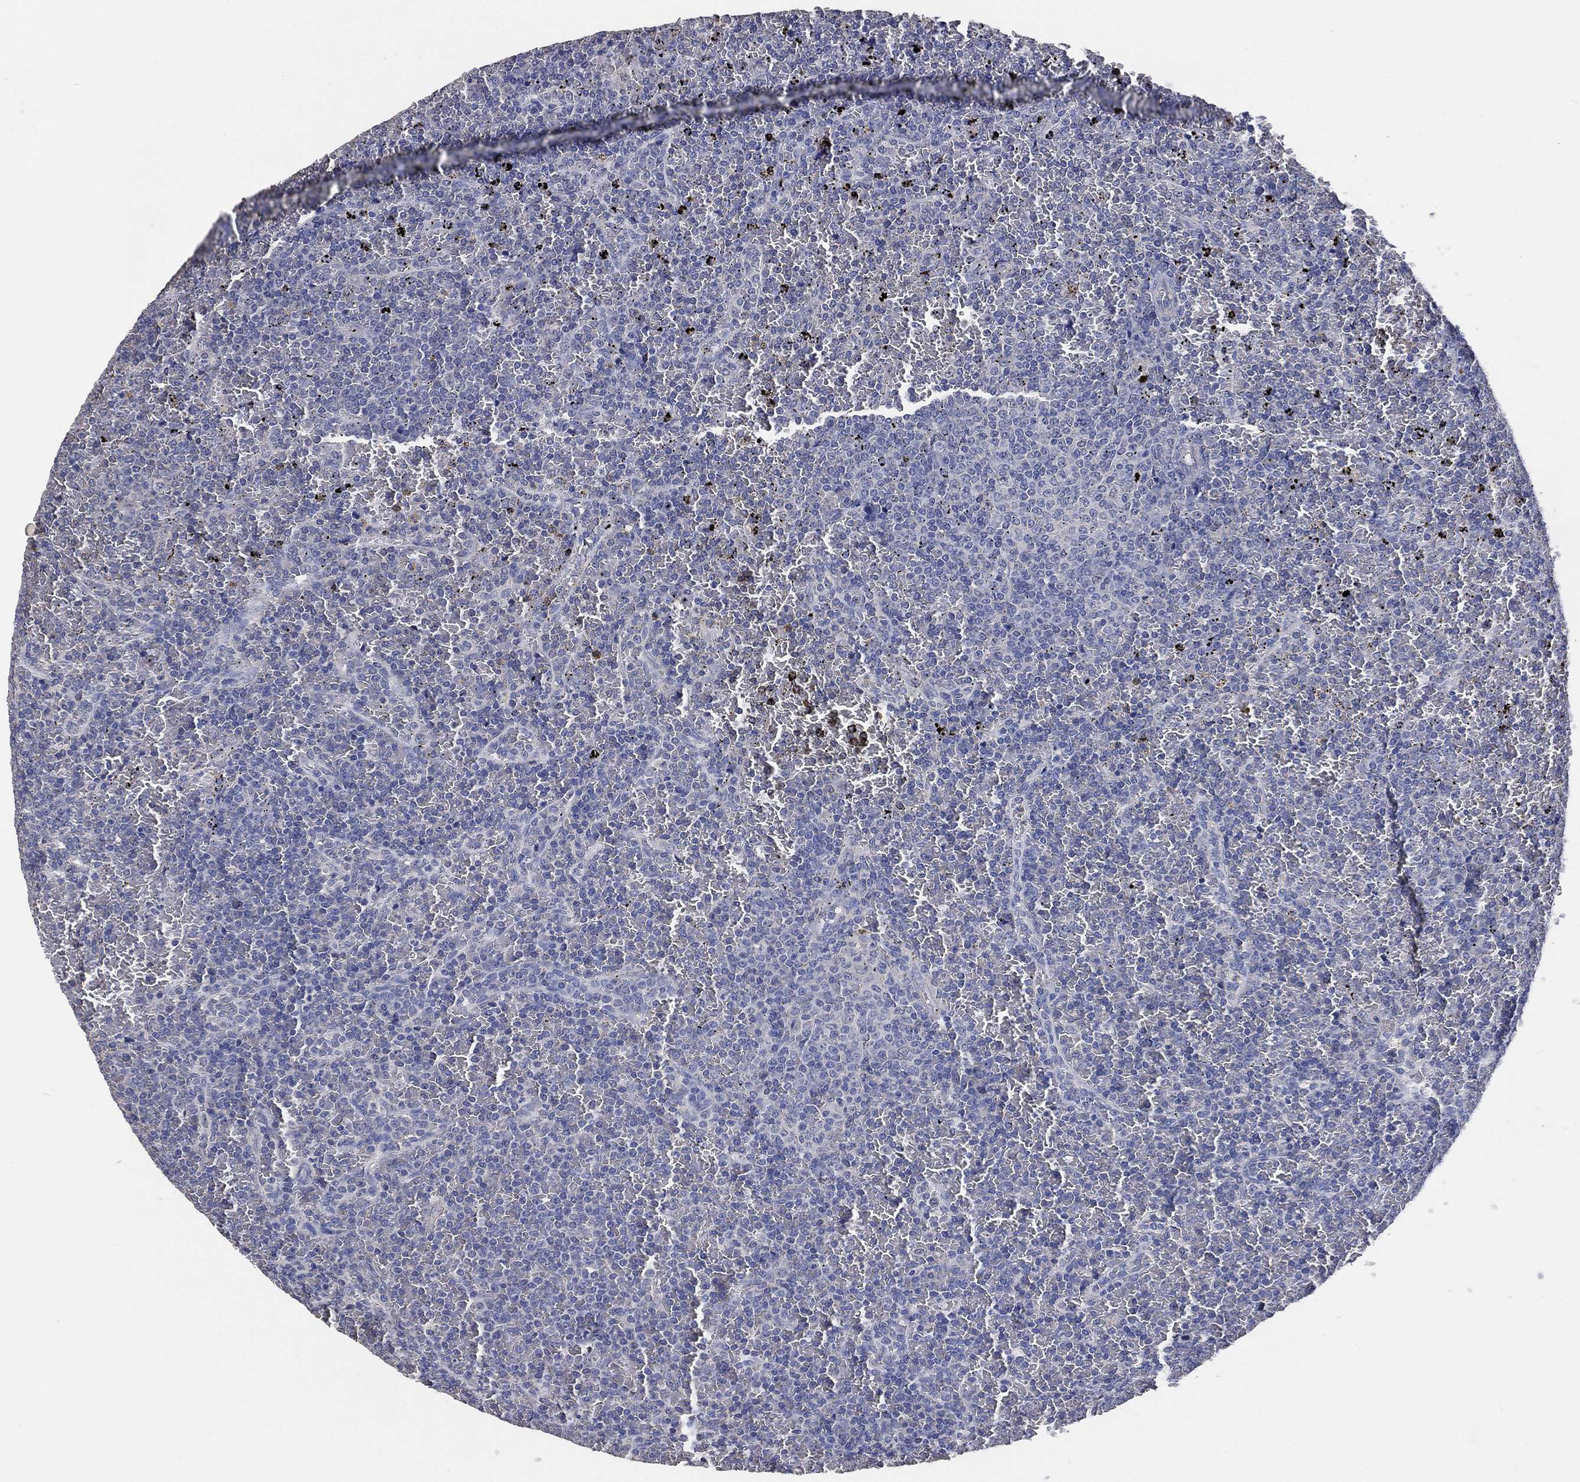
{"staining": {"intensity": "negative", "quantity": "none", "location": "none"}, "tissue": "lymphoma", "cell_type": "Tumor cells", "image_type": "cancer", "snomed": [{"axis": "morphology", "description": "Malignant lymphoma, non-Hodgkin's type, Low grade"}, {"axis": "topography", "description": "Spleen"}], "caption": "This is a image of immunohistochemistry staining of malignant lymphoma, non-Hodgkin's type (low-grade), which shows no expression in tumor cells.", "gene": "KLK5", "patient": {"sex": "female", "age": 77}}